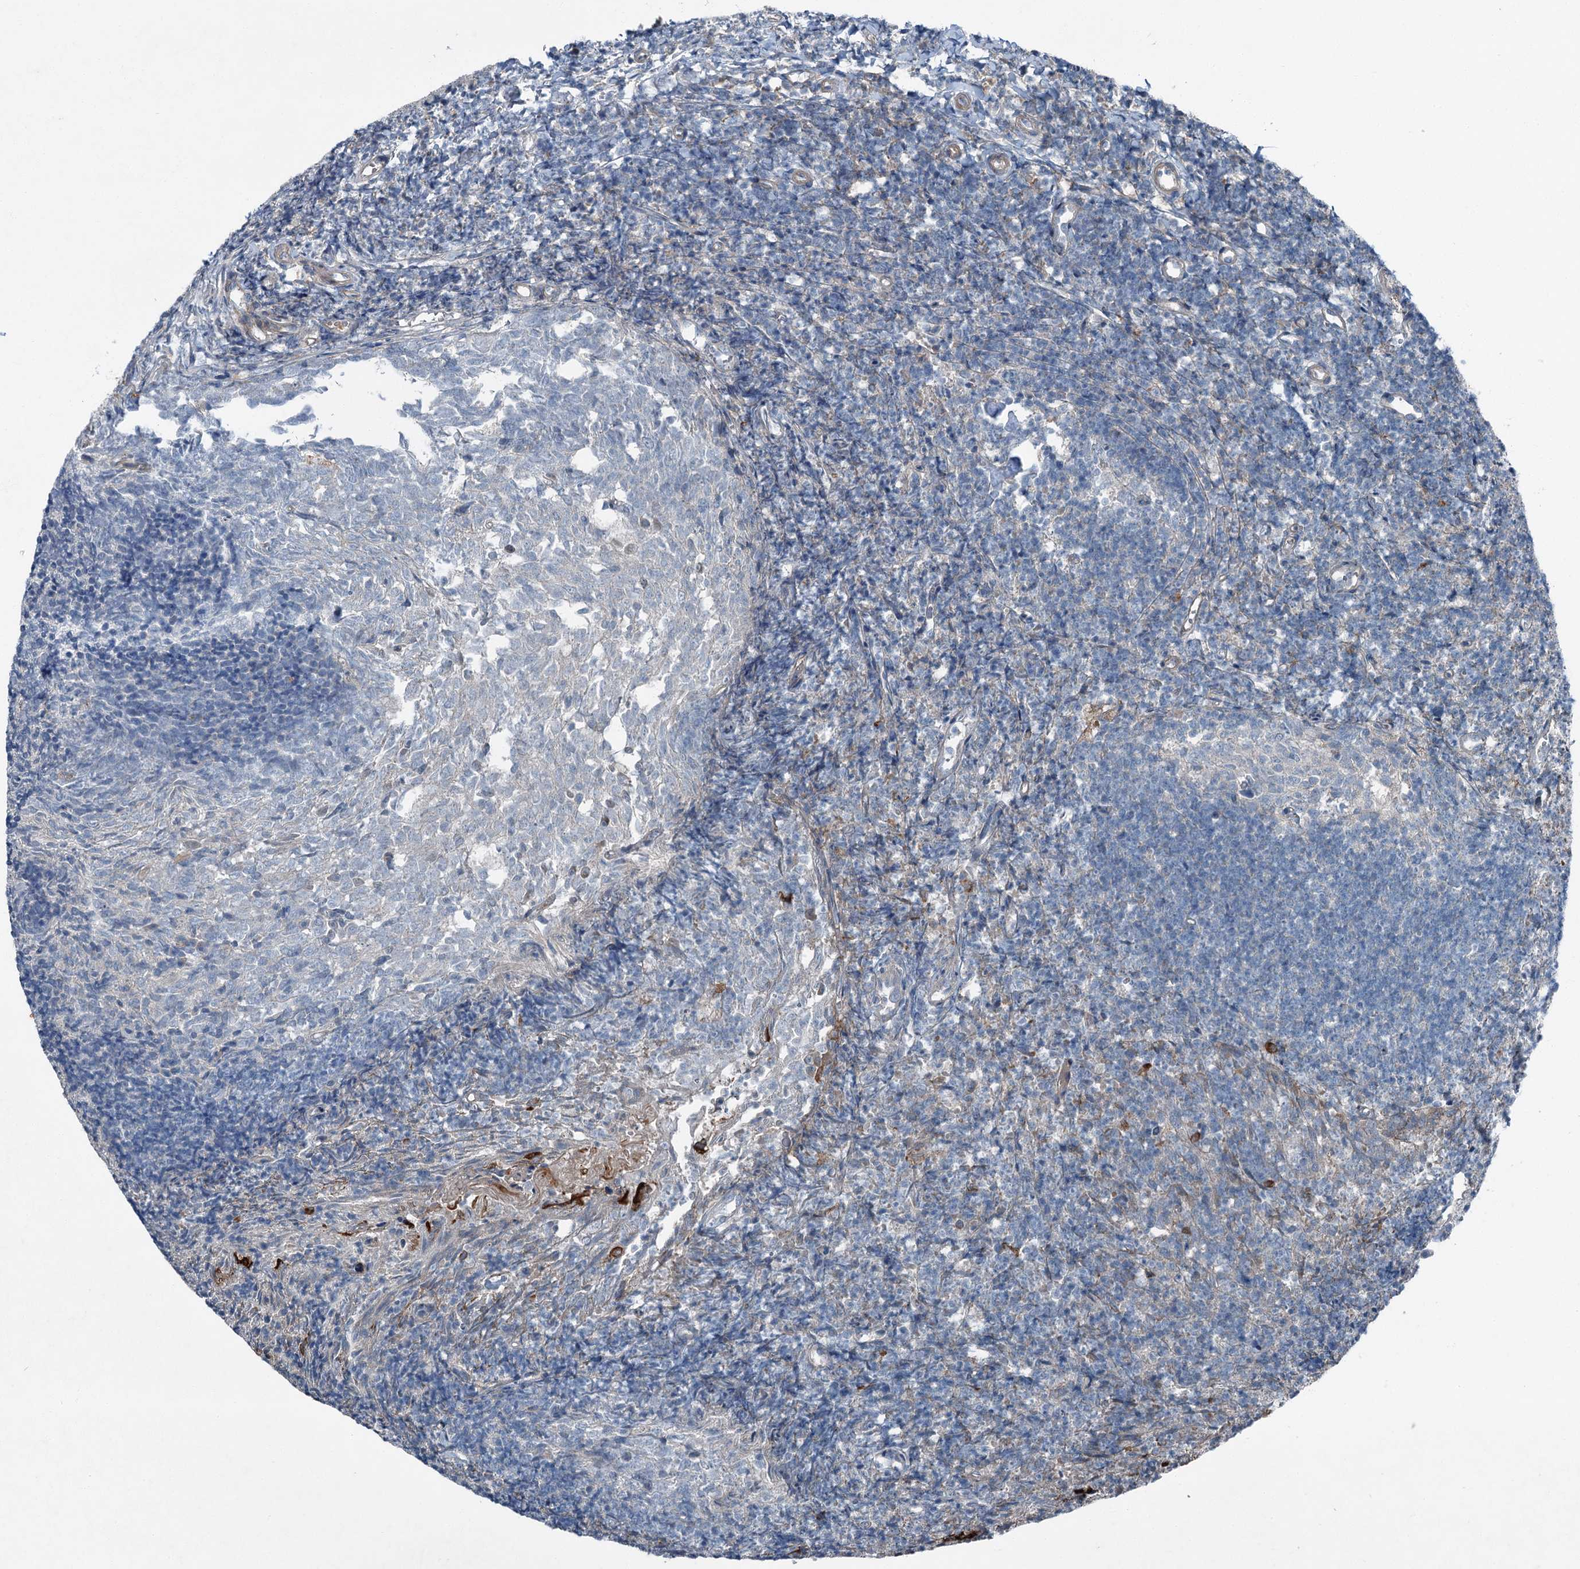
{"staining": {"intensity": "weak", "quantity": "<25%", "location": "cytoplasmic/membranous"}, "tissue": "tonsil", "cell_type": "Germinal center cells", "image_type": "normal", "snomed": [{"axis": "morphology", "description": "Normal tissue, NOS"}, {"axis": "topography", "description": "Tonsil"}], "caption": "An immunohistochemistry (IHC) photomicrograph of normal tonsil is shown. There is no staining in germinal center cells of tonsil.", "gene": "AXL", "patient": {"sex": "female", "age": 10}}